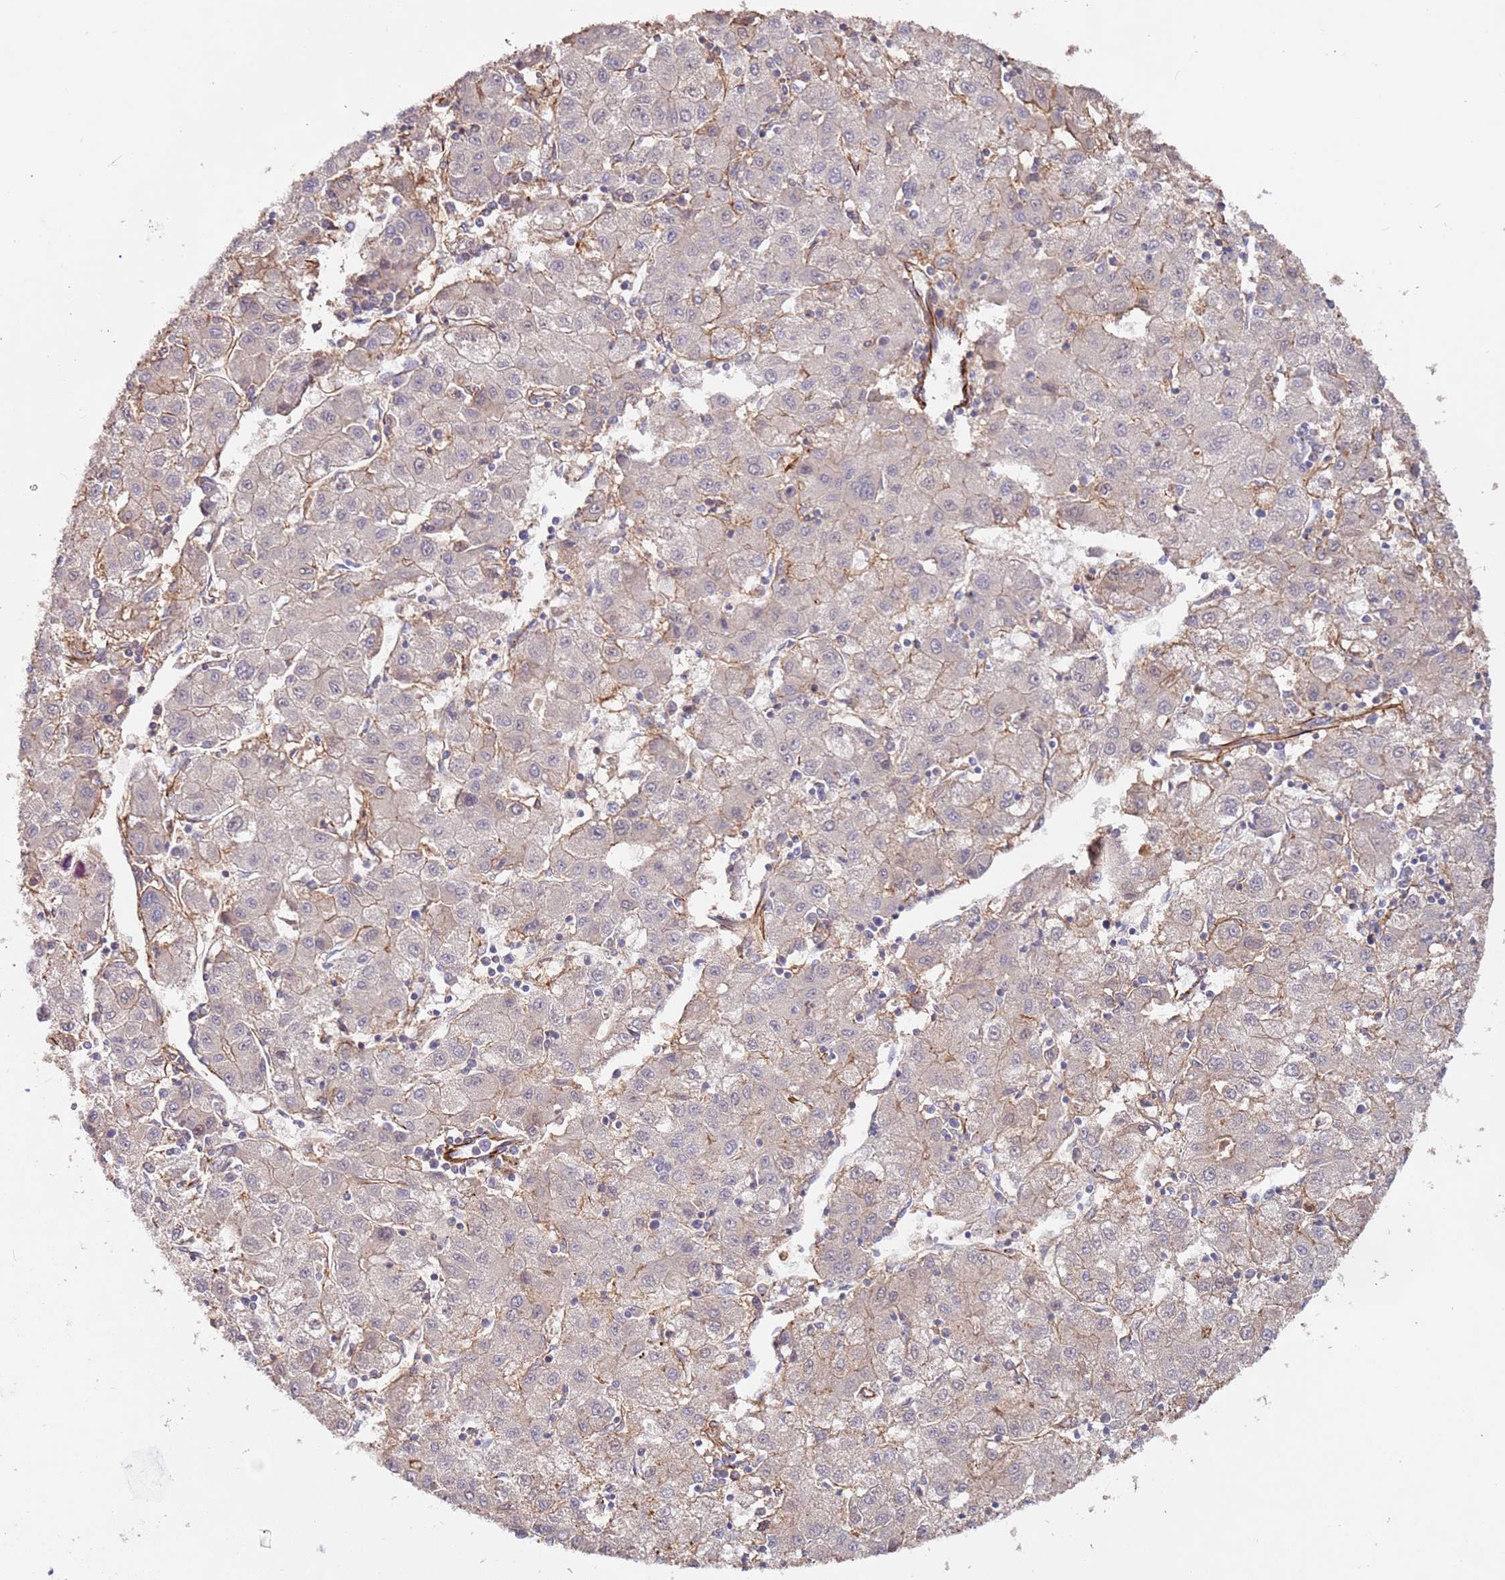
{"staining": {"intensity": "weak", "quantity": "<25%", "location": "cytoplasmic/membranous"}, "tissue": "liver cancer", "cell_type": "Tumor cells", "image_type": "cancer", "snomed": [{"axis": "morphology", "description": "Carcinoma, Hepatocellular, NOS"}, {"axis": "topography", "description": "Liver"}], "caption": "Immunohistochemistry (IHC) image of liver cancer stained for a protein (brown), which exhibits no staining in tumor cells.", "gene": "MRGPRE", "patient": {"sex": "male", "age": 72}}